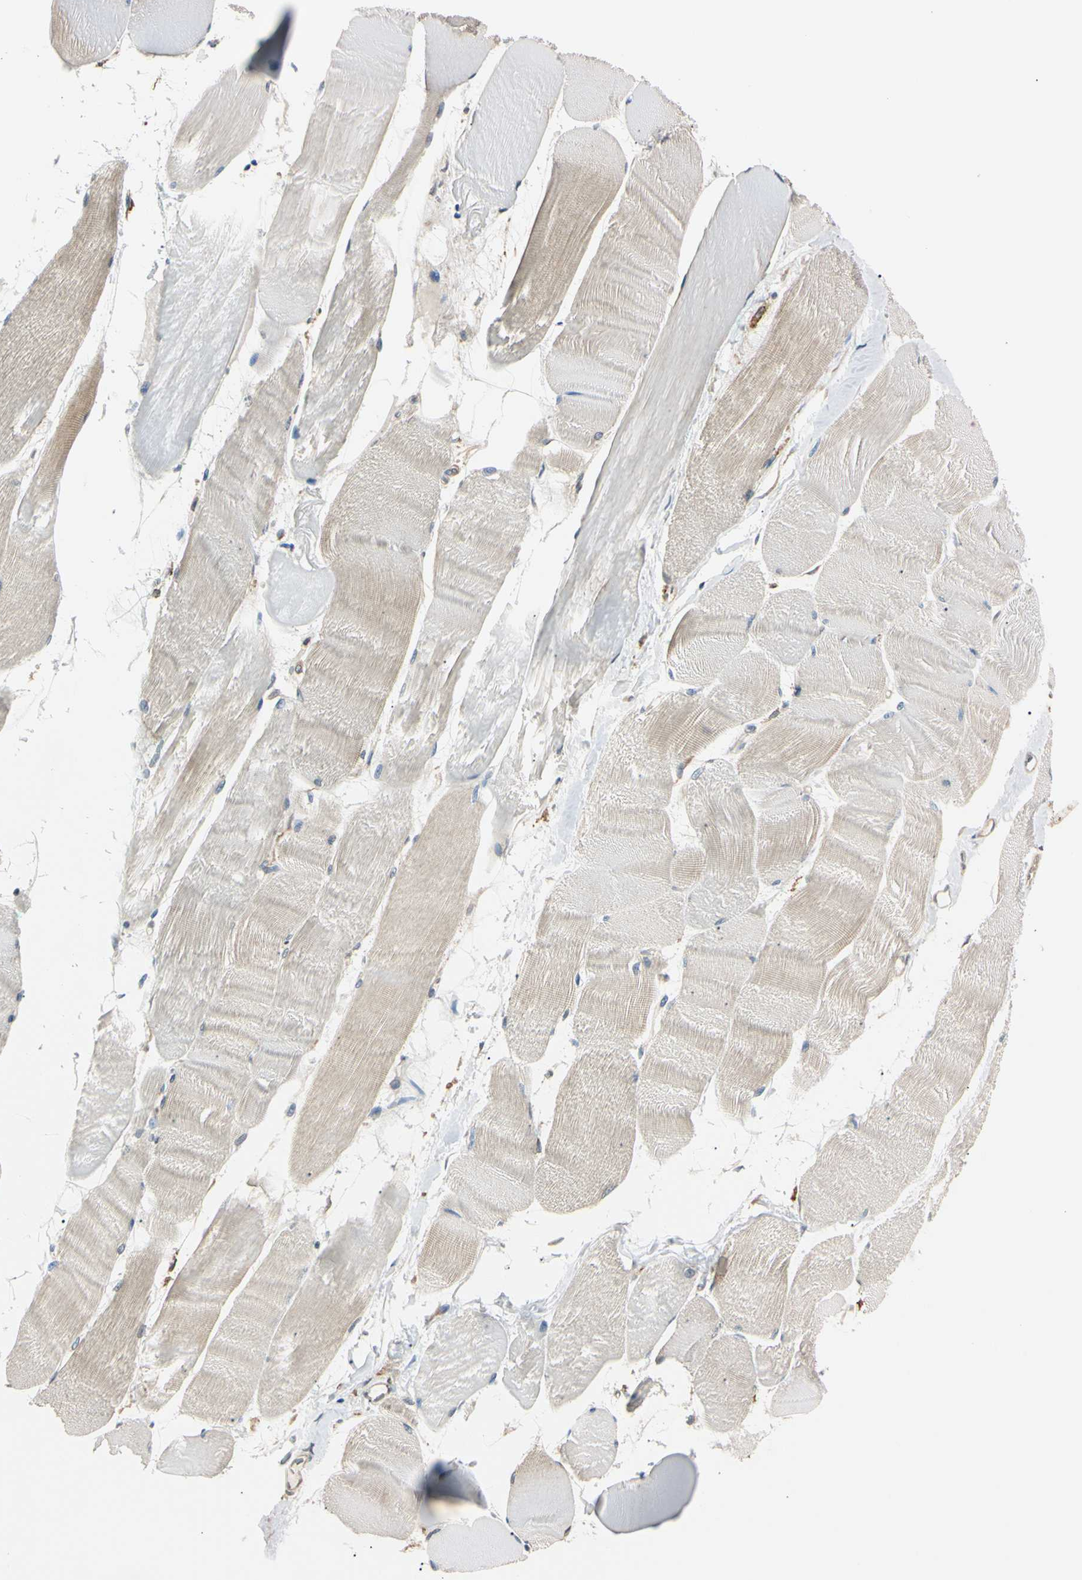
{"staining": {"intensity": "weak", "quantity": "25%-75%", "location": "cytoplasmic/membranous"}, "tissue": "skeletal muscle", "cell_type": "Myocytes", "image_type": "normal", "snomed": [{"axis": "morphology", "description": "Normal tissue, NOS"}, {"axis": "morphology", "description": "Squamous cell carcinoma, NOS"}, {"axis": "topography", "description": "Skeletal muscle"}], "caption": "Protein staining reveals weak cytoplasmic/membranous positivity in approximately 25%-75% of myocytes in benign skeletal muscle. The protein is shown in brown color, while the nuclei are stained blue.", "gene": "EPN1", "patient": {"sex": "male", "age": 51}}